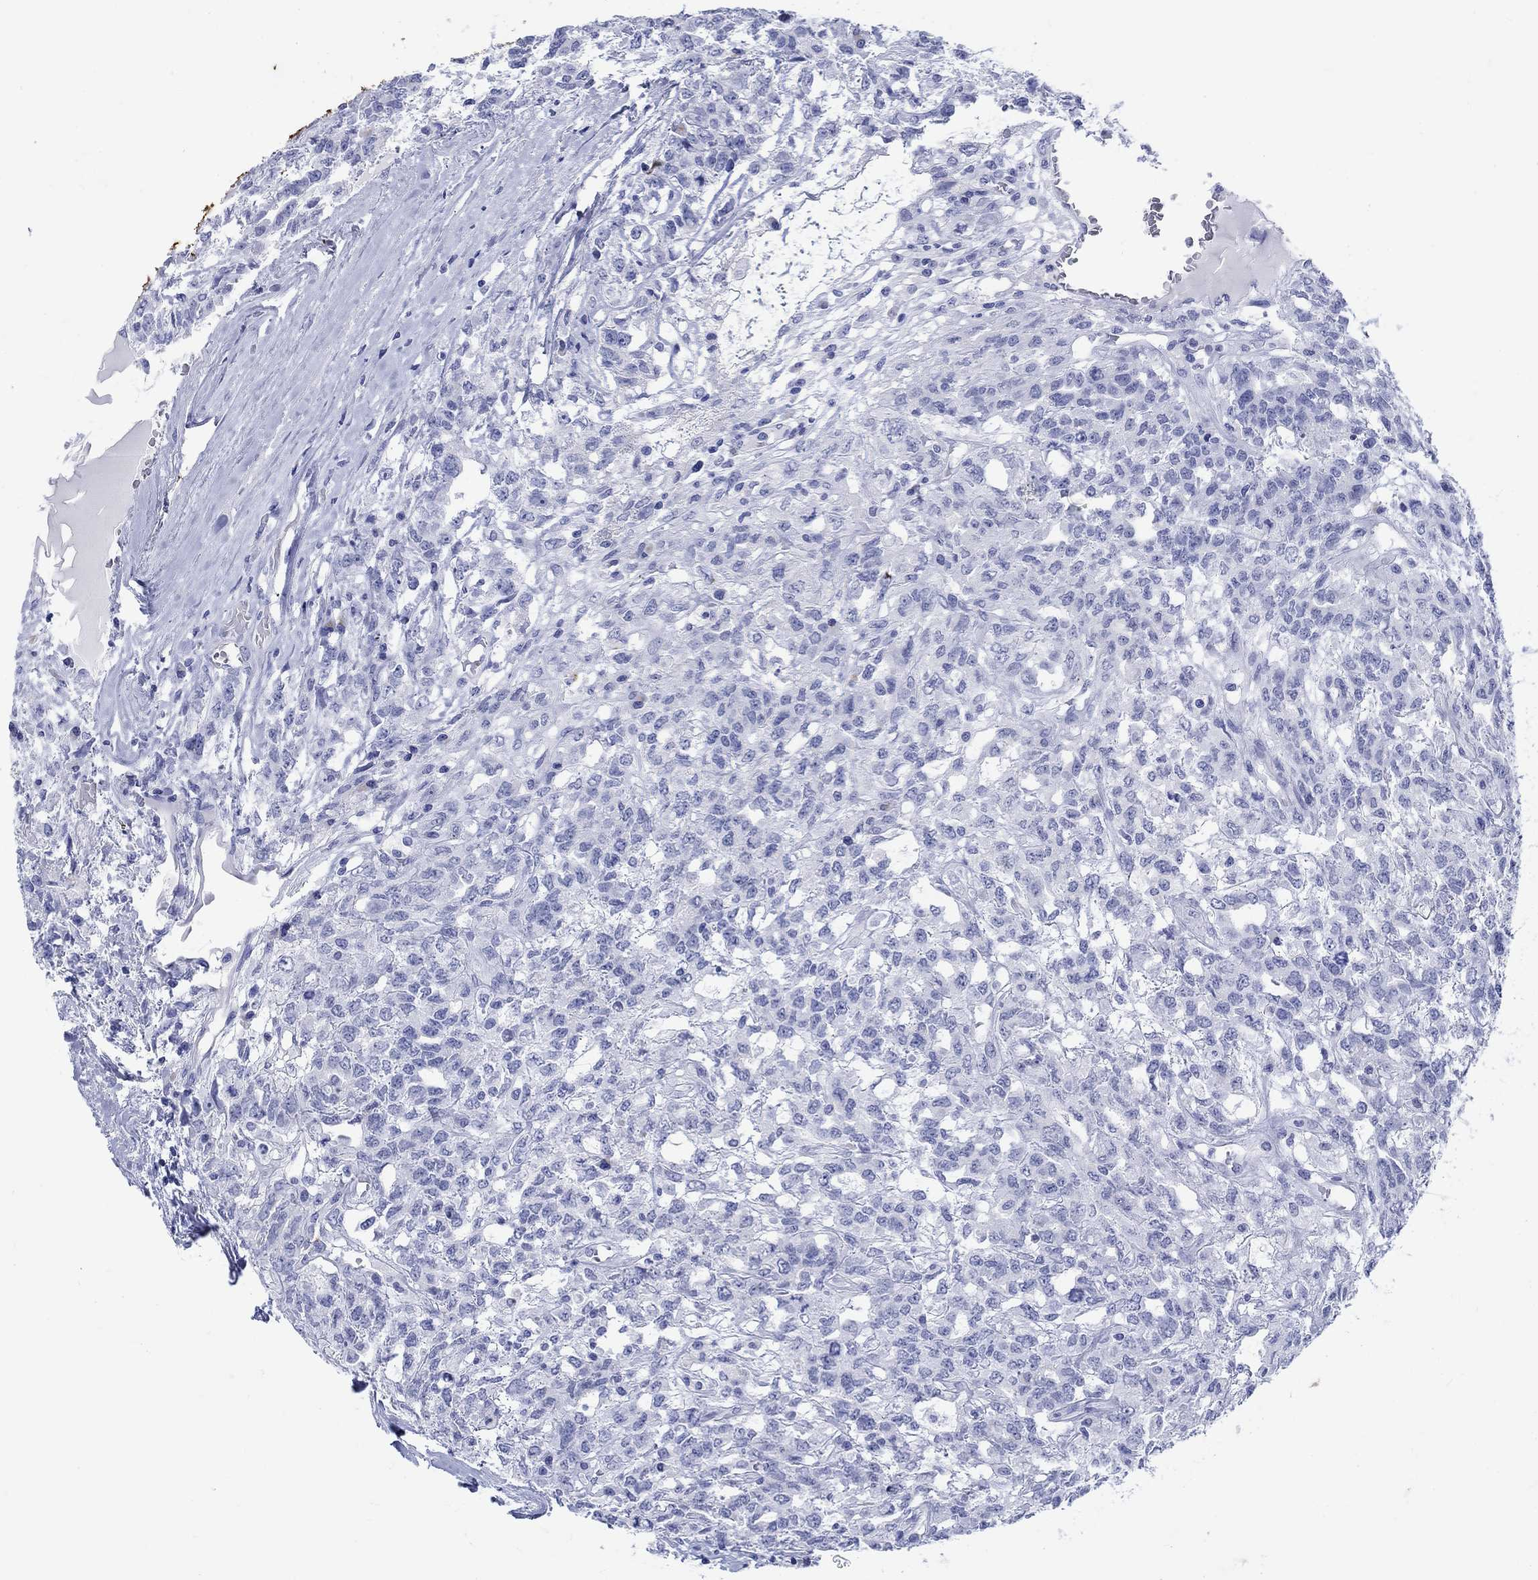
{"staining": {"intensity": "negative", "quantity": "none", "location": "none"}, "tissue": "testis cancer", "cell_type": "Tumor cells", "image_type": "cancer", "snomed": [{"axis": "morphology", "description": "Seminoma, NOS"}, {"axis": "topography", "description": "Testis"}], "caption": "High magnification brightfield microscopy of testis seminoma stained with DAB (brown) and counterstained with hematoxylin (blue): tumor cells show no significant positivity.", "gene": "KRT76", "patient": {"sex": "male", "age": 52}}